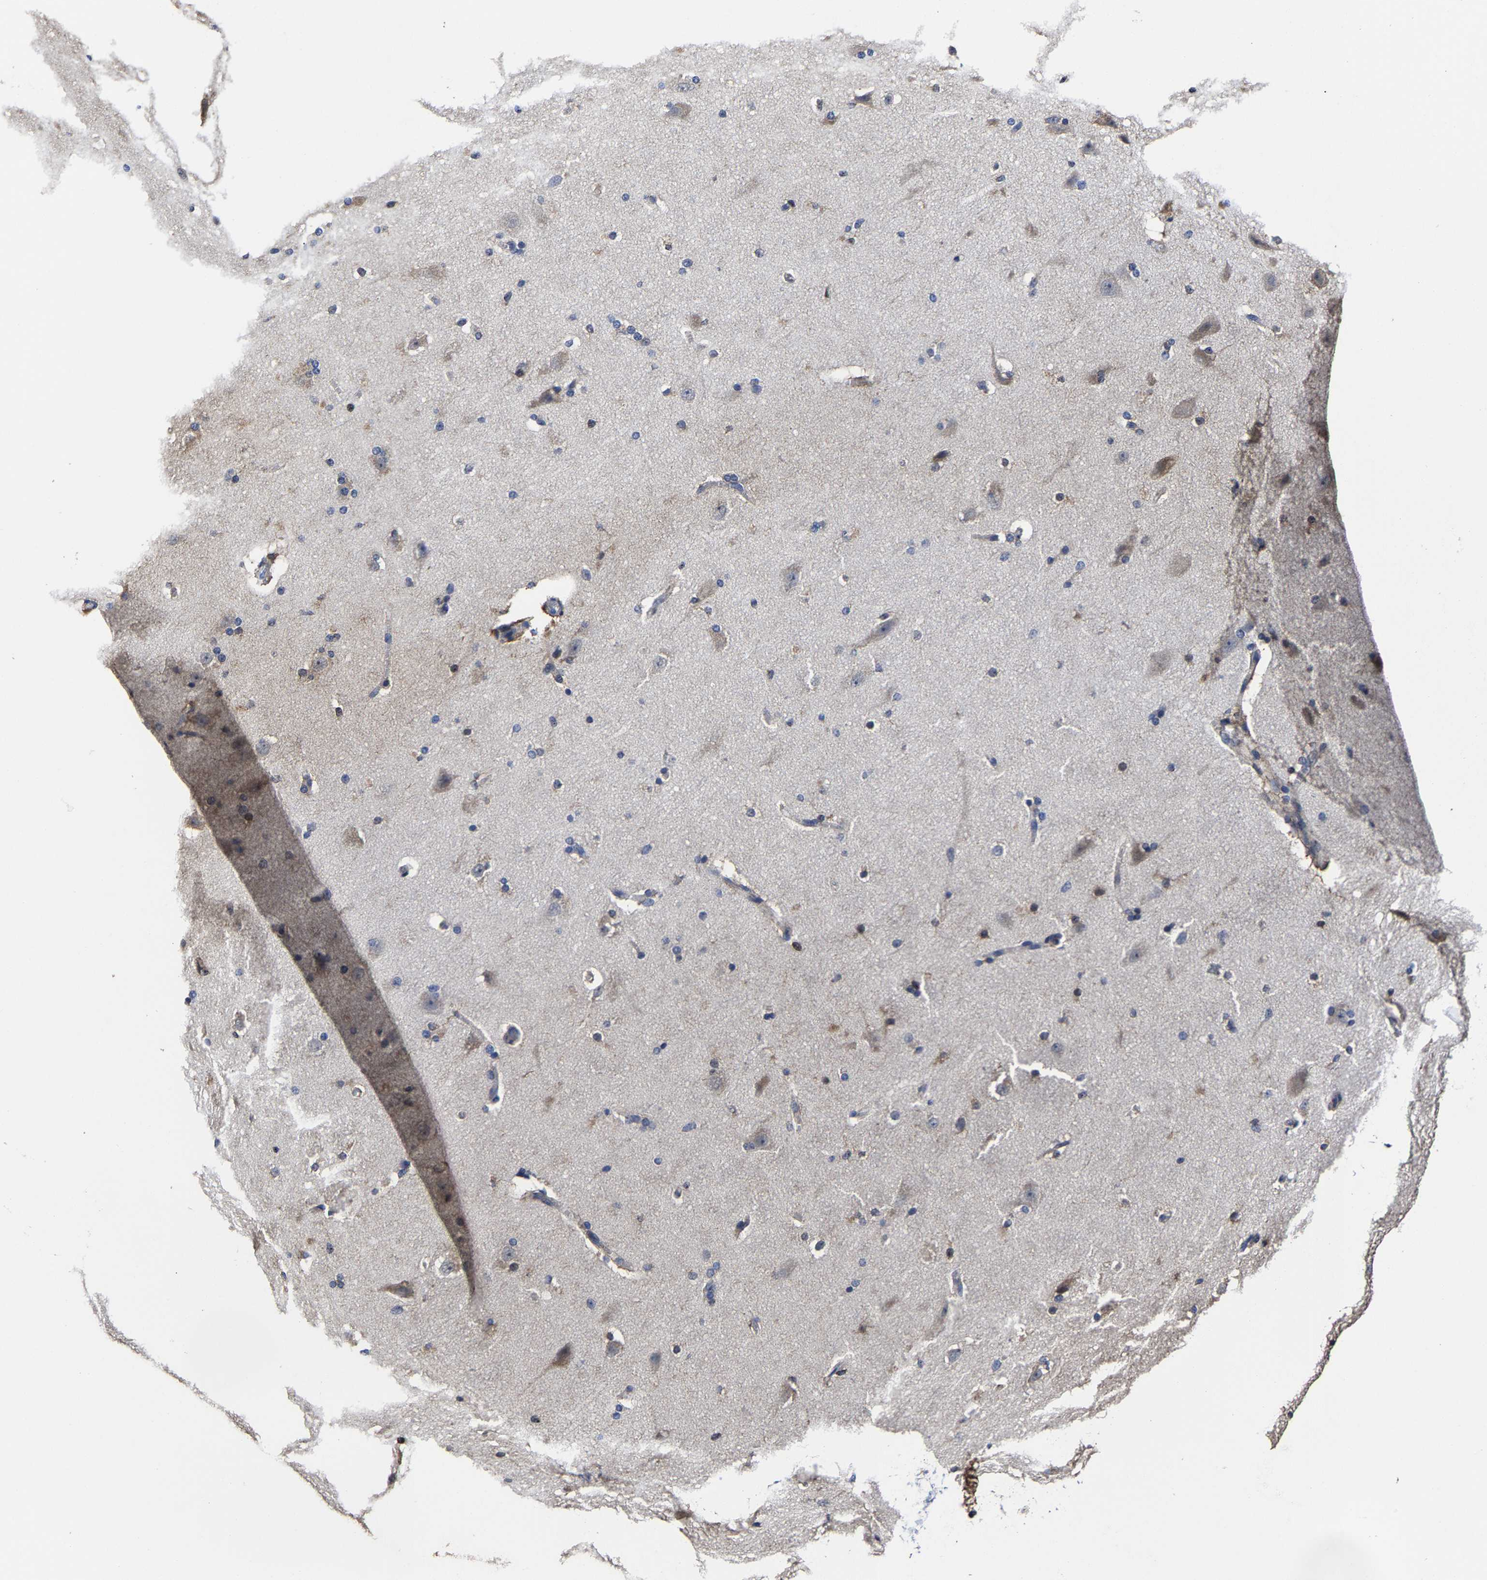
{"staining": {"intensity": "negative", "quantity": "none", "location": "none"}, "tissue": "cerebral cortex", "cell_type": "Endothelial cells", "image_type": "normal", "snomed": [{"axis": "morphology", "description": "Normal tissue, NOS"}, {"axis": "topography", "description": "Cerebral cortex"}, {"axis": "topography", "description": "Hippocampus"}], "caption": "High power microscopy micrograph of an IHC image of benign cerebral cortex, revealing no significant expression in endothelial cells. (Brightfield microscopy of DAB immunohistochemistry at high magnification).", "gene": "AASS", "patient": {"sex": "female", "age": 19}}